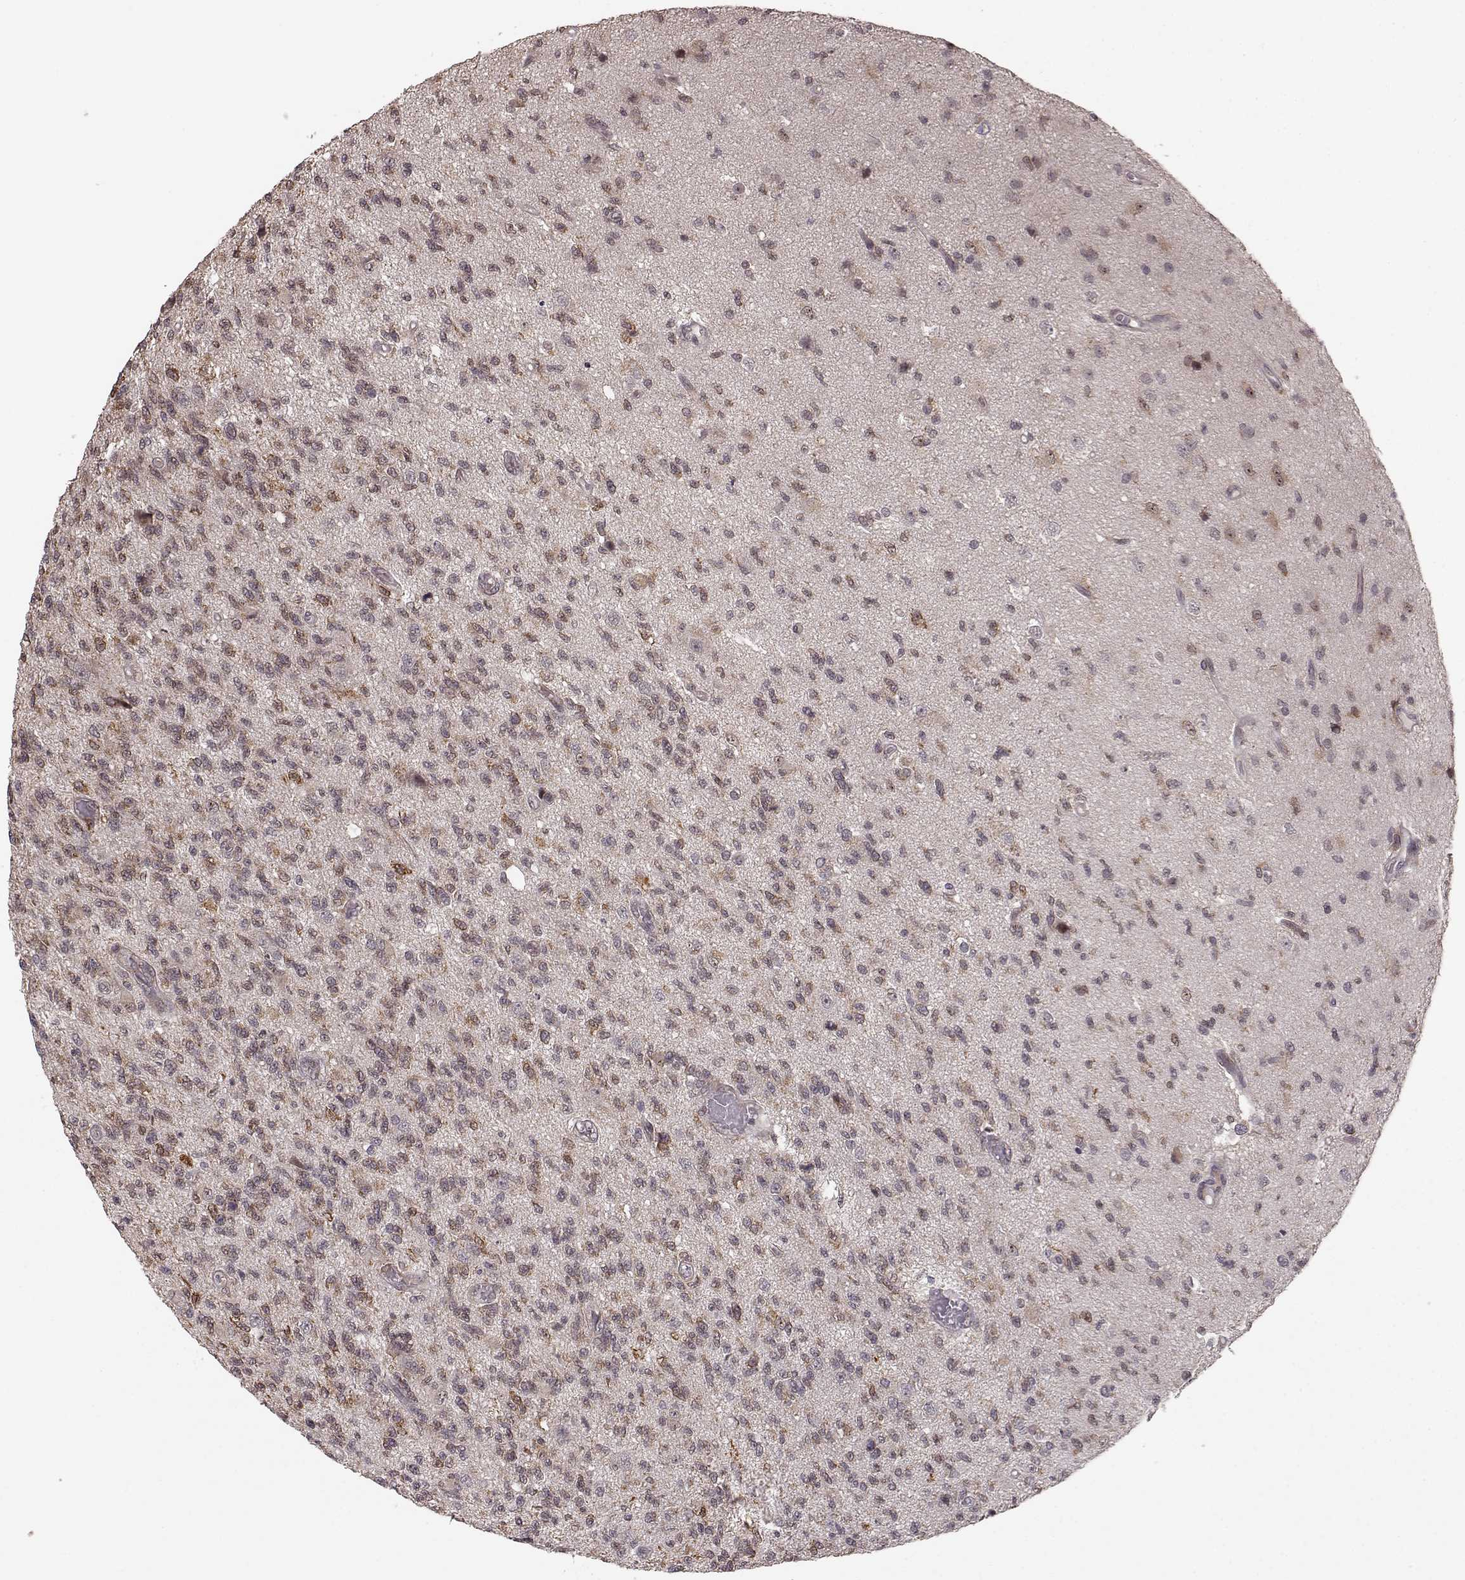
{"staining": {"intensity": "weak", "quantity": "25%-75%", "location": "cytoplasmic/membranous"}, "tissue": "glioma", "cell_type": "Tumor cells", "image_type": "cancer", "snomed": [{"axis": "morphology", "description": "Glioma, malignant, High grade"}, {"axis": "topography", "description": "Brain"}], "caption": "Malignant glioma (high-grade) was stained to show a protein in brown. There is low levels of weak cytoplasmic/membranous expression in about 25%-75% of tumor cells.", "gene": "ELOVL5", "patient": {"sex": "male", "age": 56}}